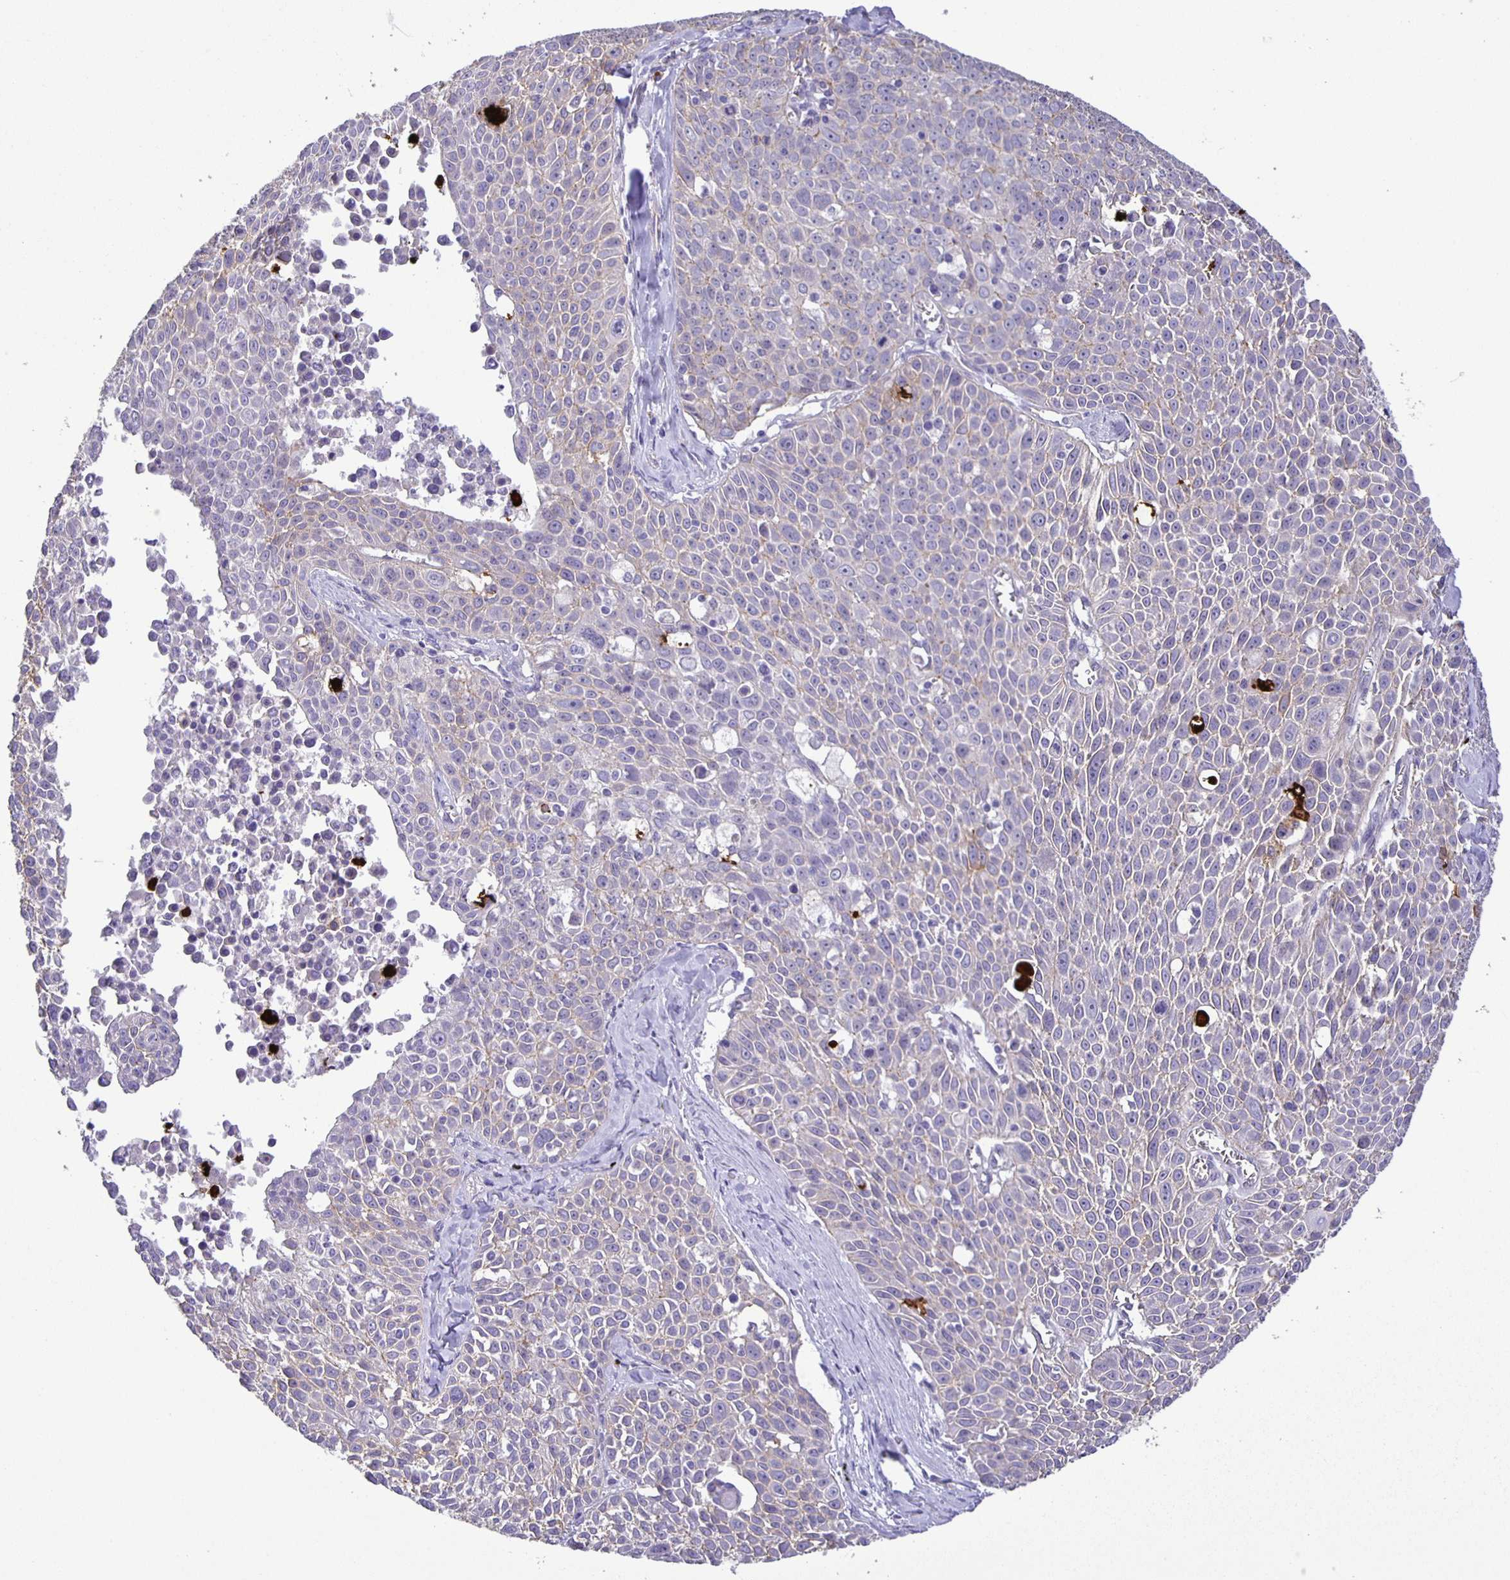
{"staining": {"intensity": "negative", "quantity": "none", "location": "none"}, "tissue": "lung cancer", "cell_type": "Tumor cells", "image_type": "cancer", "snomed": [{"axis": "morphology", "description": "Squamous cell carcinoma, NOS"}, {"axis": "morphology", "description": "Squamous cell carcinoma, metastatic, NOS"}, {"axis": "topography", "description": "Lymph node"}, {"axis": "topography", "description": "Lung"}], "caption": "This is a histopathology image of IHC staining of squamous cell carcinoma (lung), which shows no positivity in tumor cells.", "gene": "JMJD4", "patient": {"sex": "female", "age": 62}}